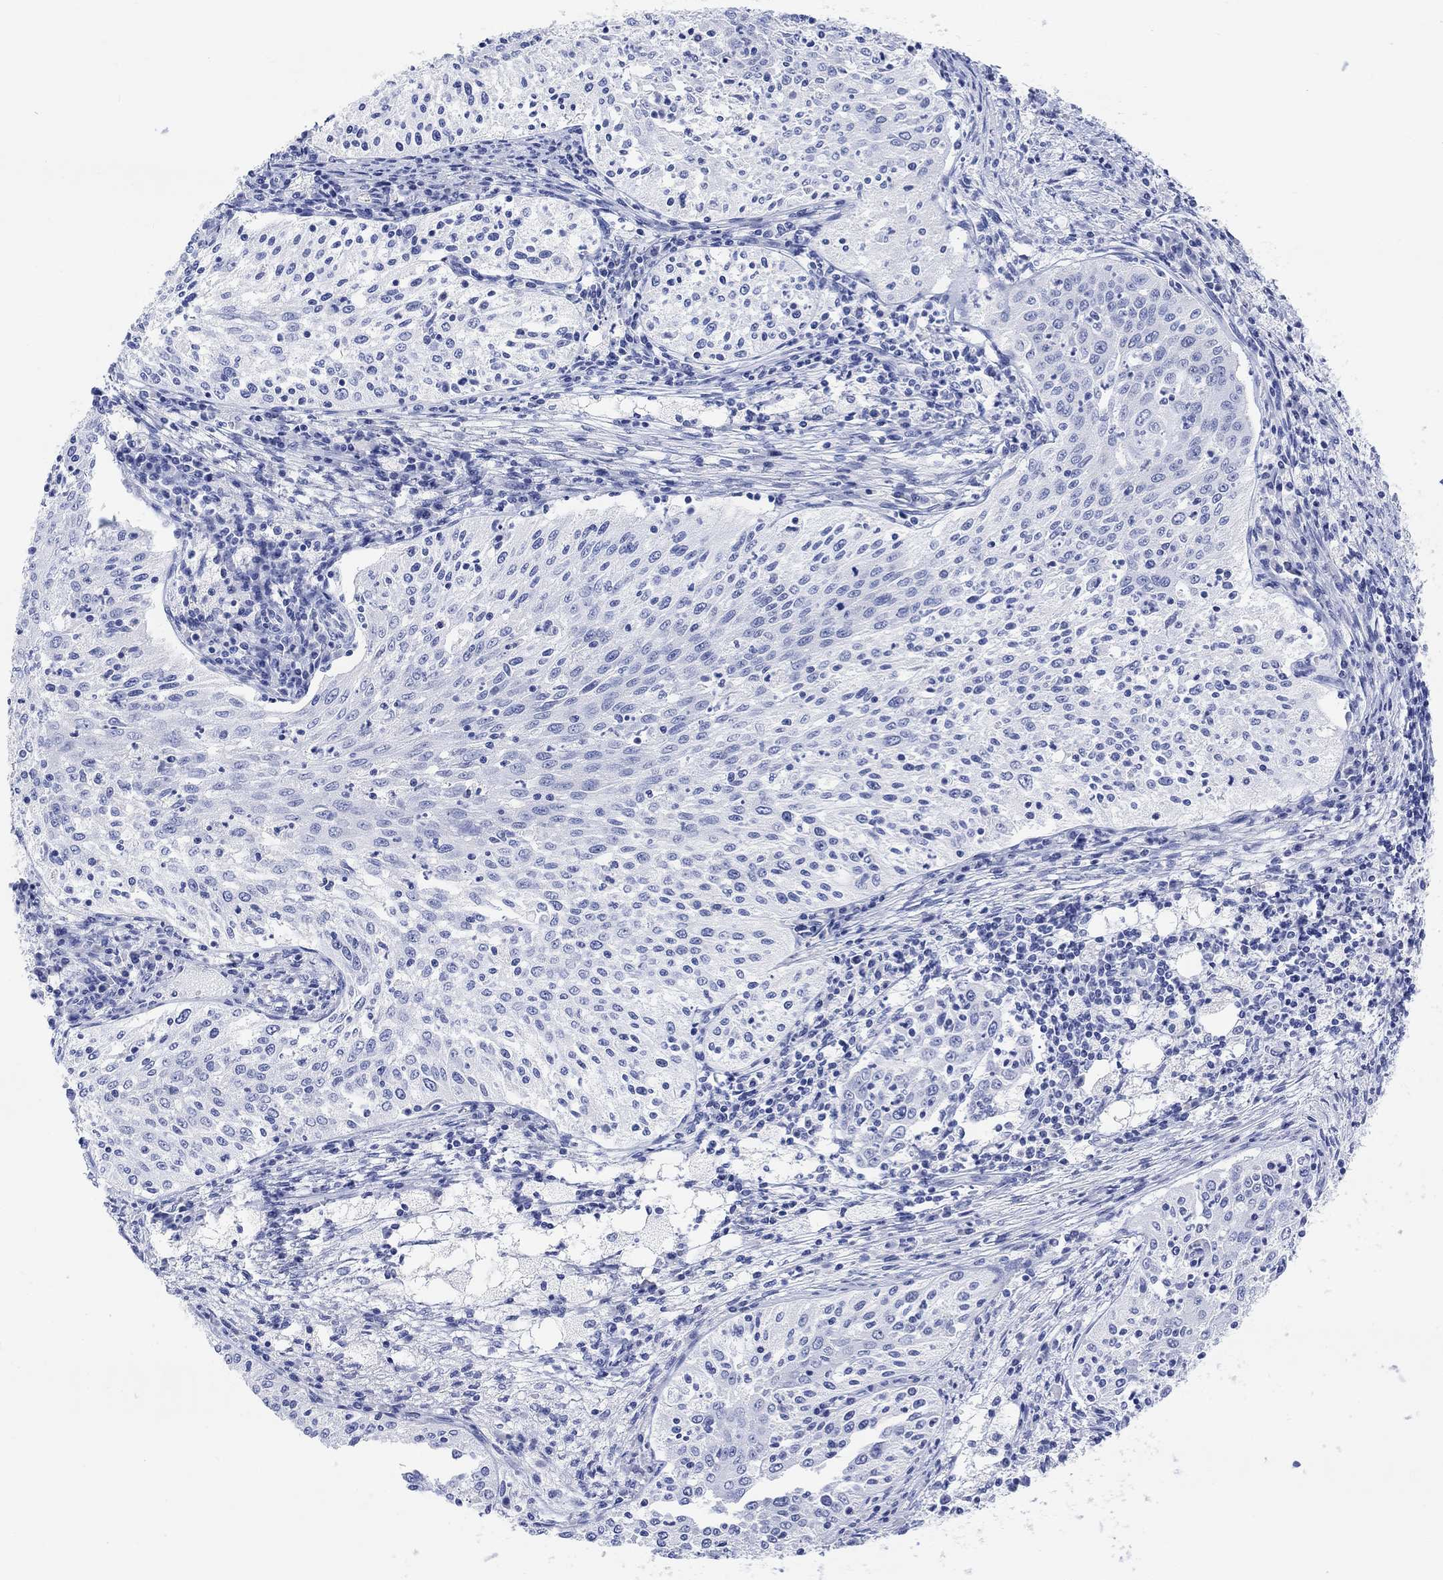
{"staining": {"intensity": "negative", "quantity": "none", "location": "none"}, "tissue": "cervical cancer", "cell_type": "Tumor cells", "image_type": "cancer", "snomed": [{"axis": "morphology", "description": "Squamous cell carcinoma, NOS"}, {"axis": "topography", "description": "Cervix"}], "caption": "Cervical cancer was stained to show a protein in brown. There is no significant staining in tumor cells.", "gene": "XIRP2", "patient": {"sex": "female", "age": 41}}